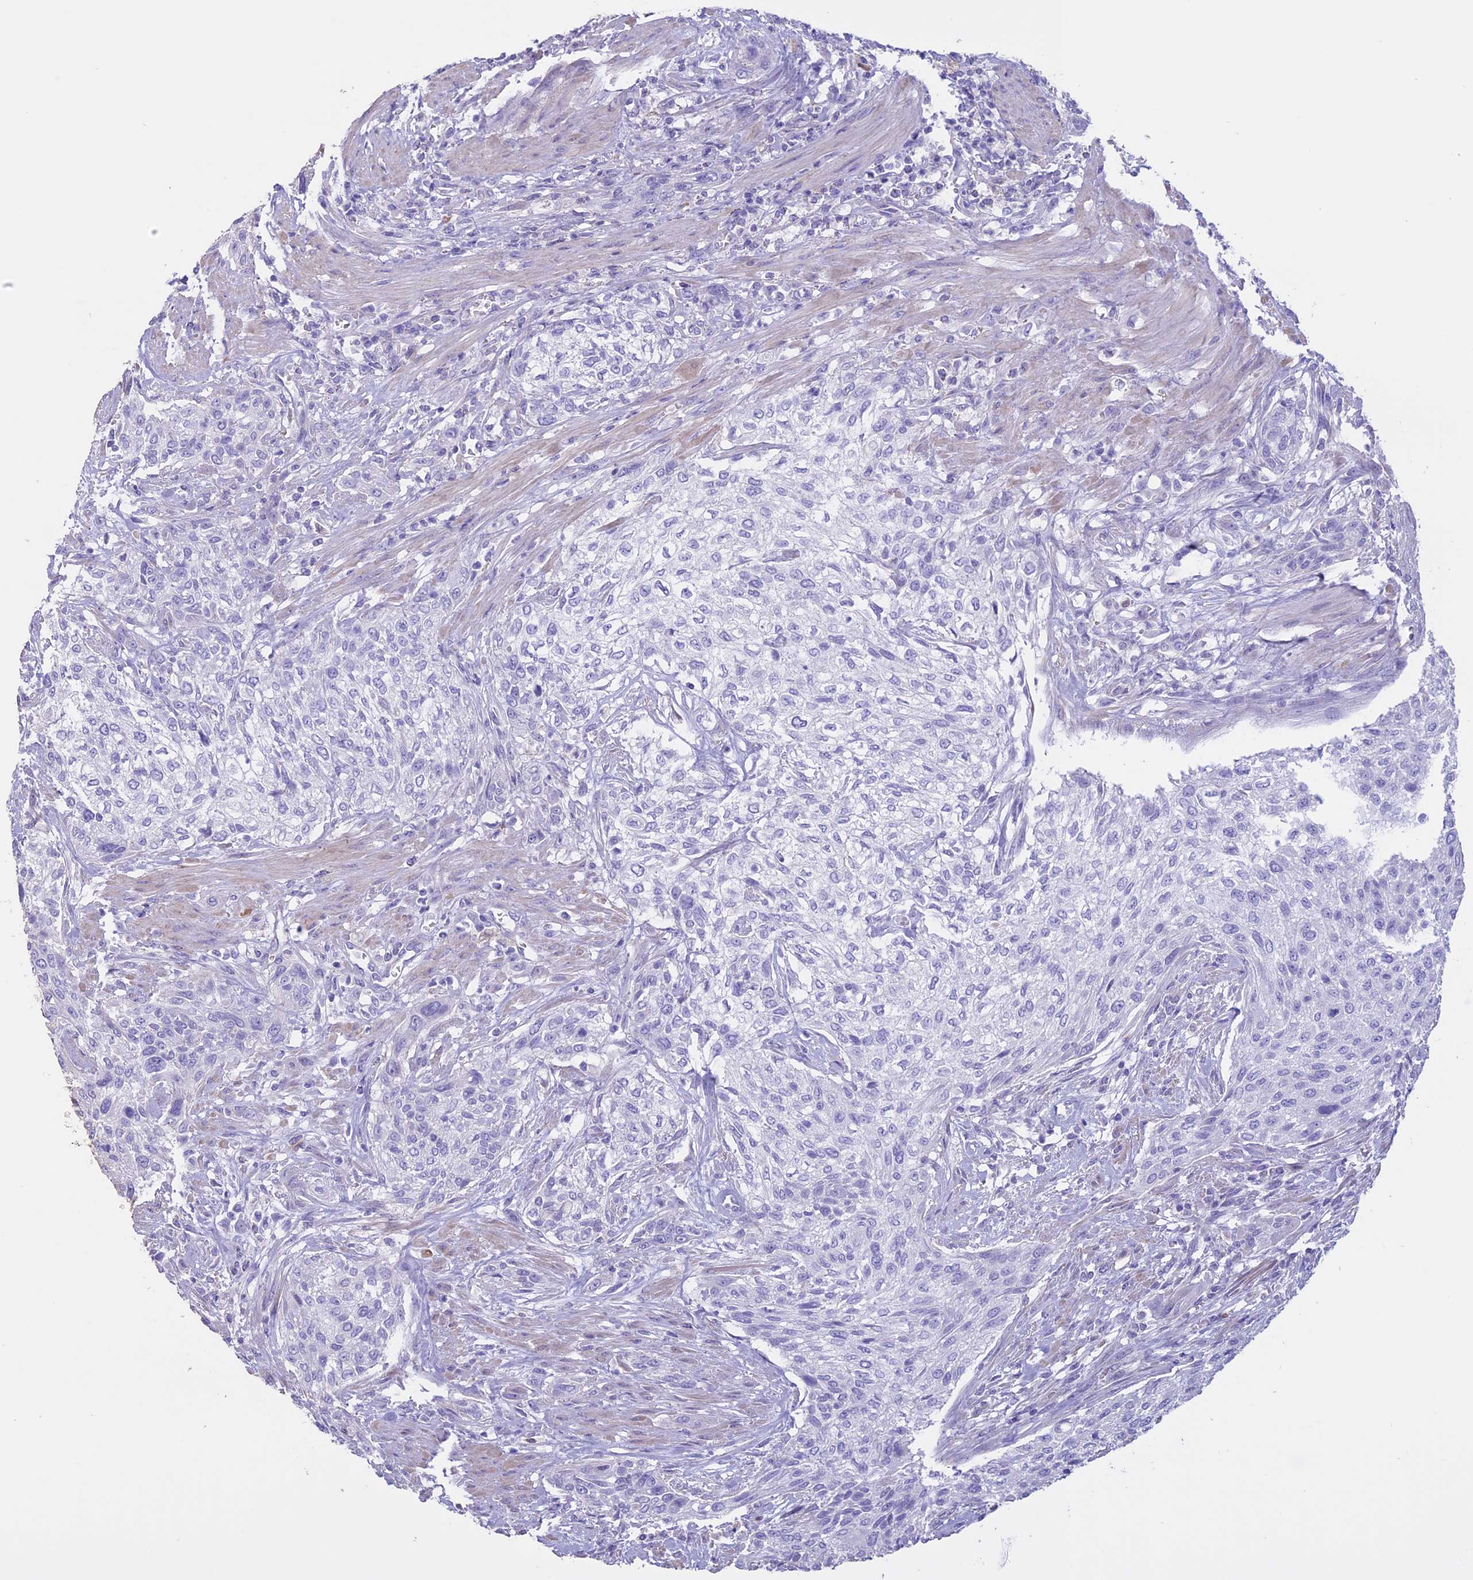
{"staining": {"intensity": "negative", "quantity": "none", "location": "none"}, "tissue": "urothelial cancer", "cell_type": "Tumor cells", "image_type": "cancer", "snomed": [{"axis": "morphology", "description": "Urothelial carcinoma, High grade"}, {"axis": "topography", "description": "Urinary bladder"}], "caption": "Human urothelial cancer stained for a protein using IHC displays no staining in tumor cells.", "gene": "CCDC148", "patient": {"sex": "male", "age": 35}}